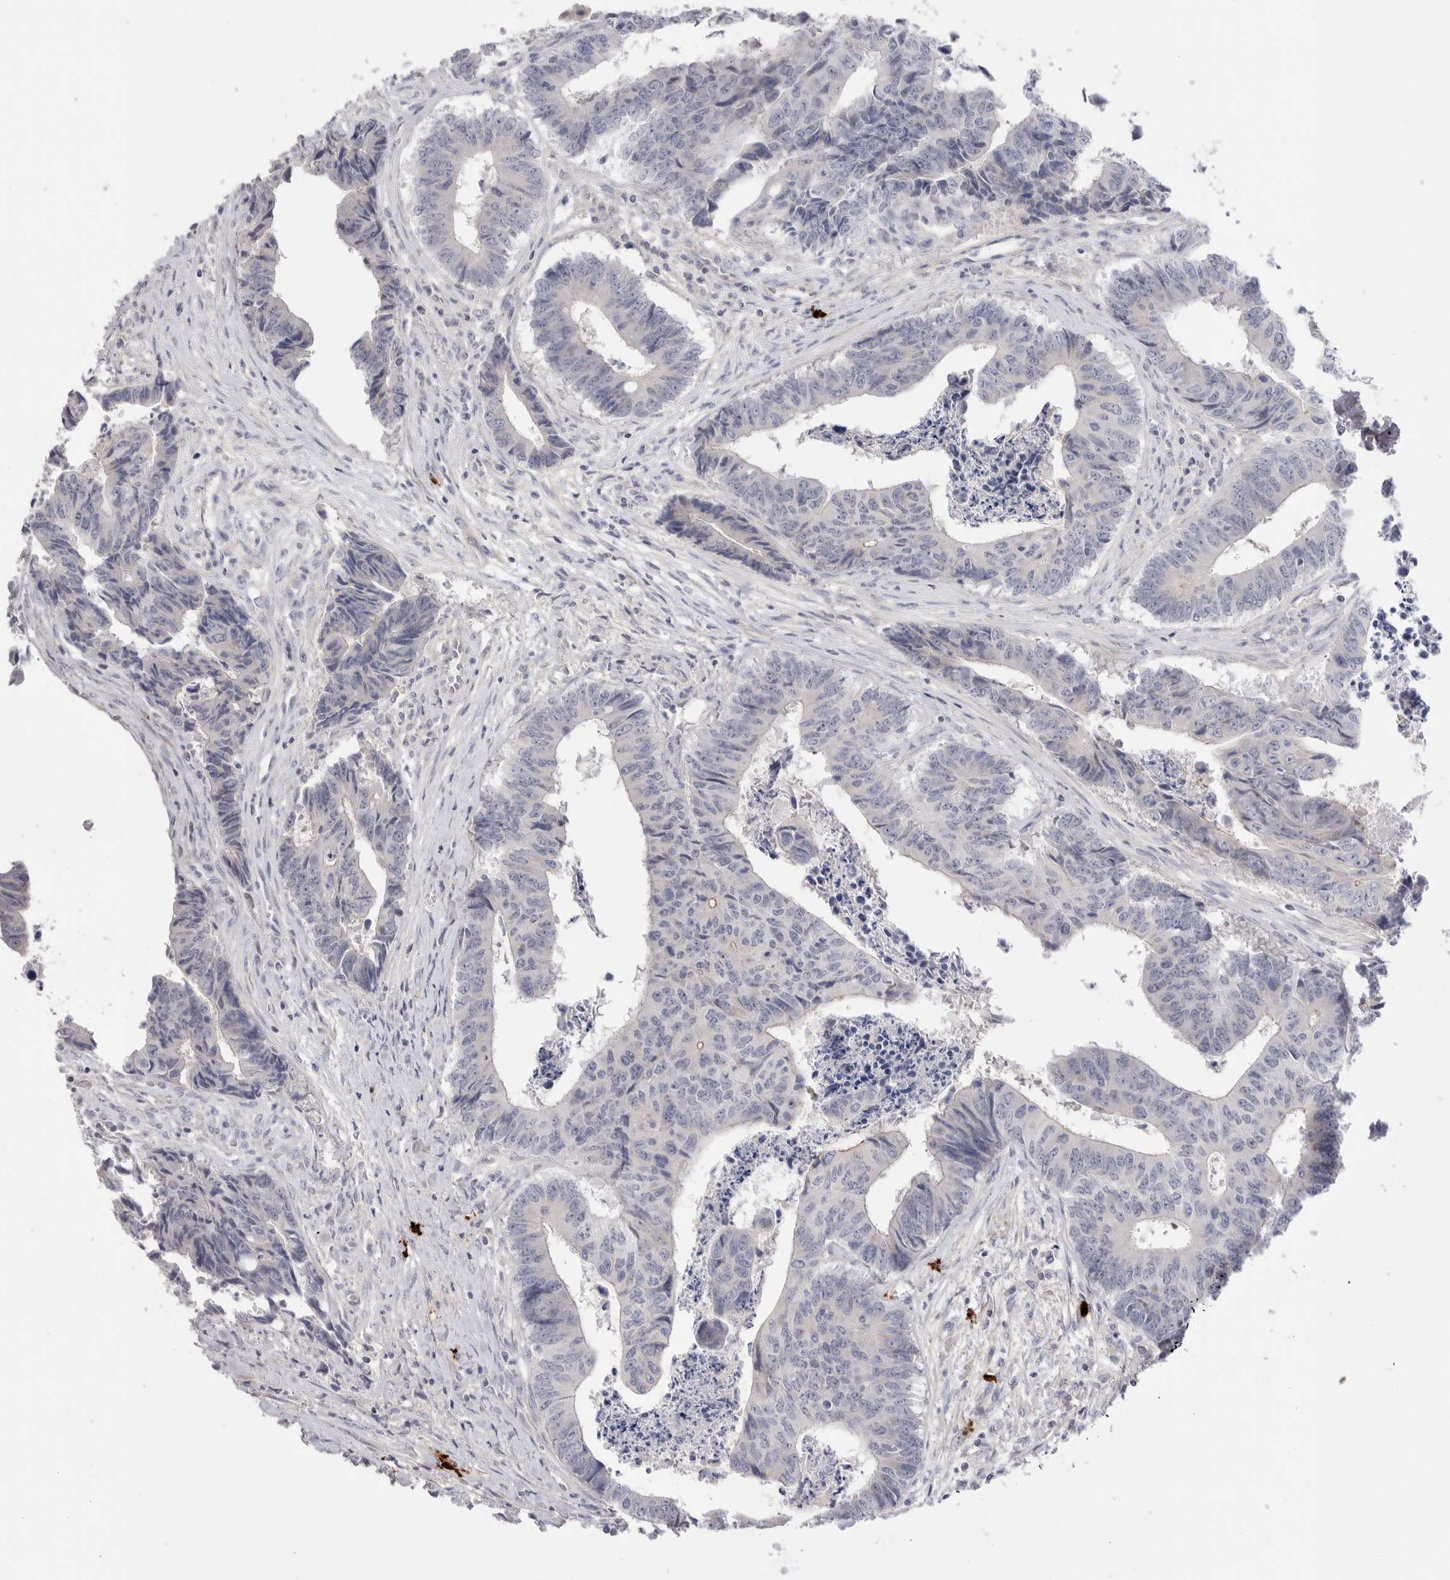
{"staining": {"intensity": "negative", "quantity": "none", "location": "none"}, "tissue": "colorectal cancer", "cell_type": "Tumor cells", "image_type": "cancer", "snomed": [{"axis": "morphology", "description": "Adenocarcinoma, NOS"}, {"axis": "topography", "description": "Rectum"}], "caption": "A high-resolution photomicrograph shows IHC staining of colorectal cancer (adenocarcinoma), which reveals no significant positivity in tumor cells.", "gene": "SPINK2", "patient": {"sex": "male", "age": 84}}